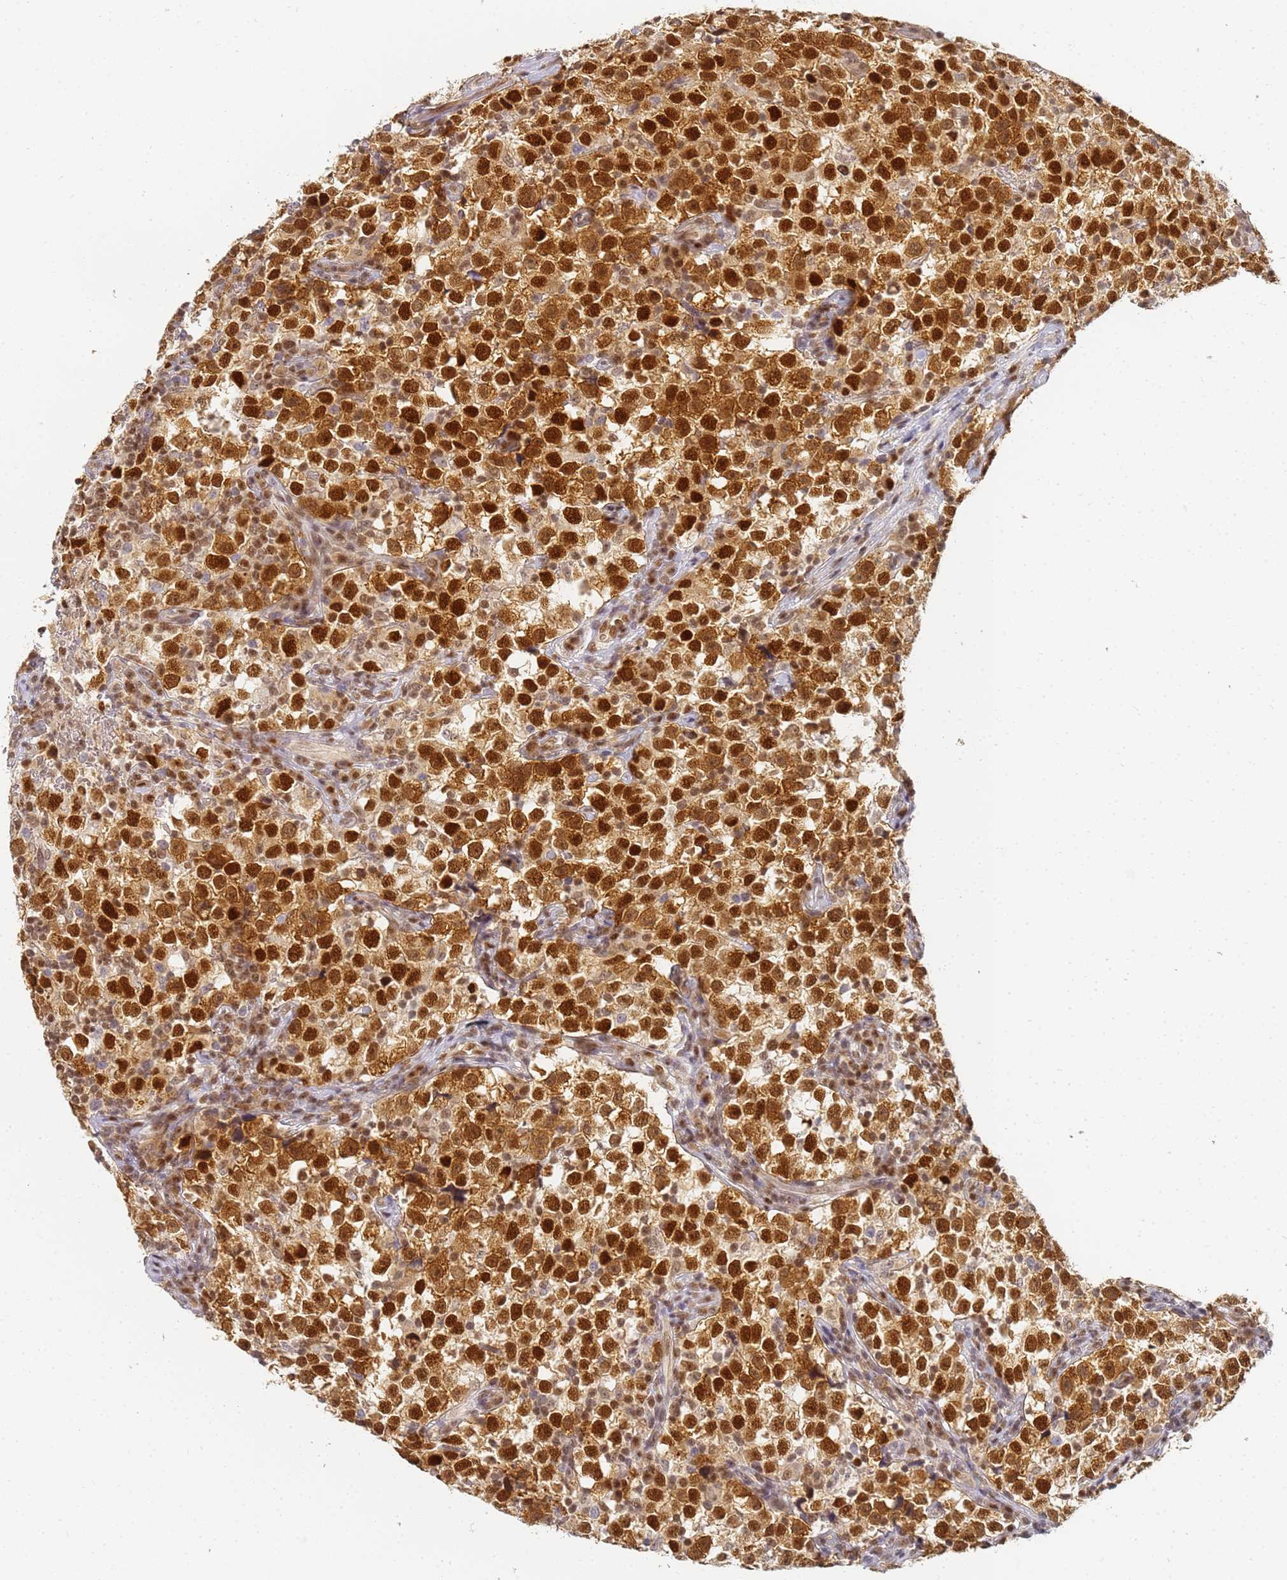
{"staining": {"intensity": "strong", "quantity": ">75%", "location": "cytoplasmic/membranous,nuclear"}, "tissue": "testis cancer", "cell_type": "Tumor cells", "image_type": "cancer", "snomed": [{"axis": "morphology", "description": "Normal tissue, NOS"}, {"axis": "morphology", "description": "Seminoma, NOS"}, {"axis": "topography", "description": "Testis"}], "caption": "Testis cancer (seminoma) tissue demonstrates strong cytoplasmic/membranous and nuclear positivity in approximately >75% of tumor cells, visualized by immunohistochemistry.", "gene": "HMCES", "patient": {"sex": "male", "age": 43}}